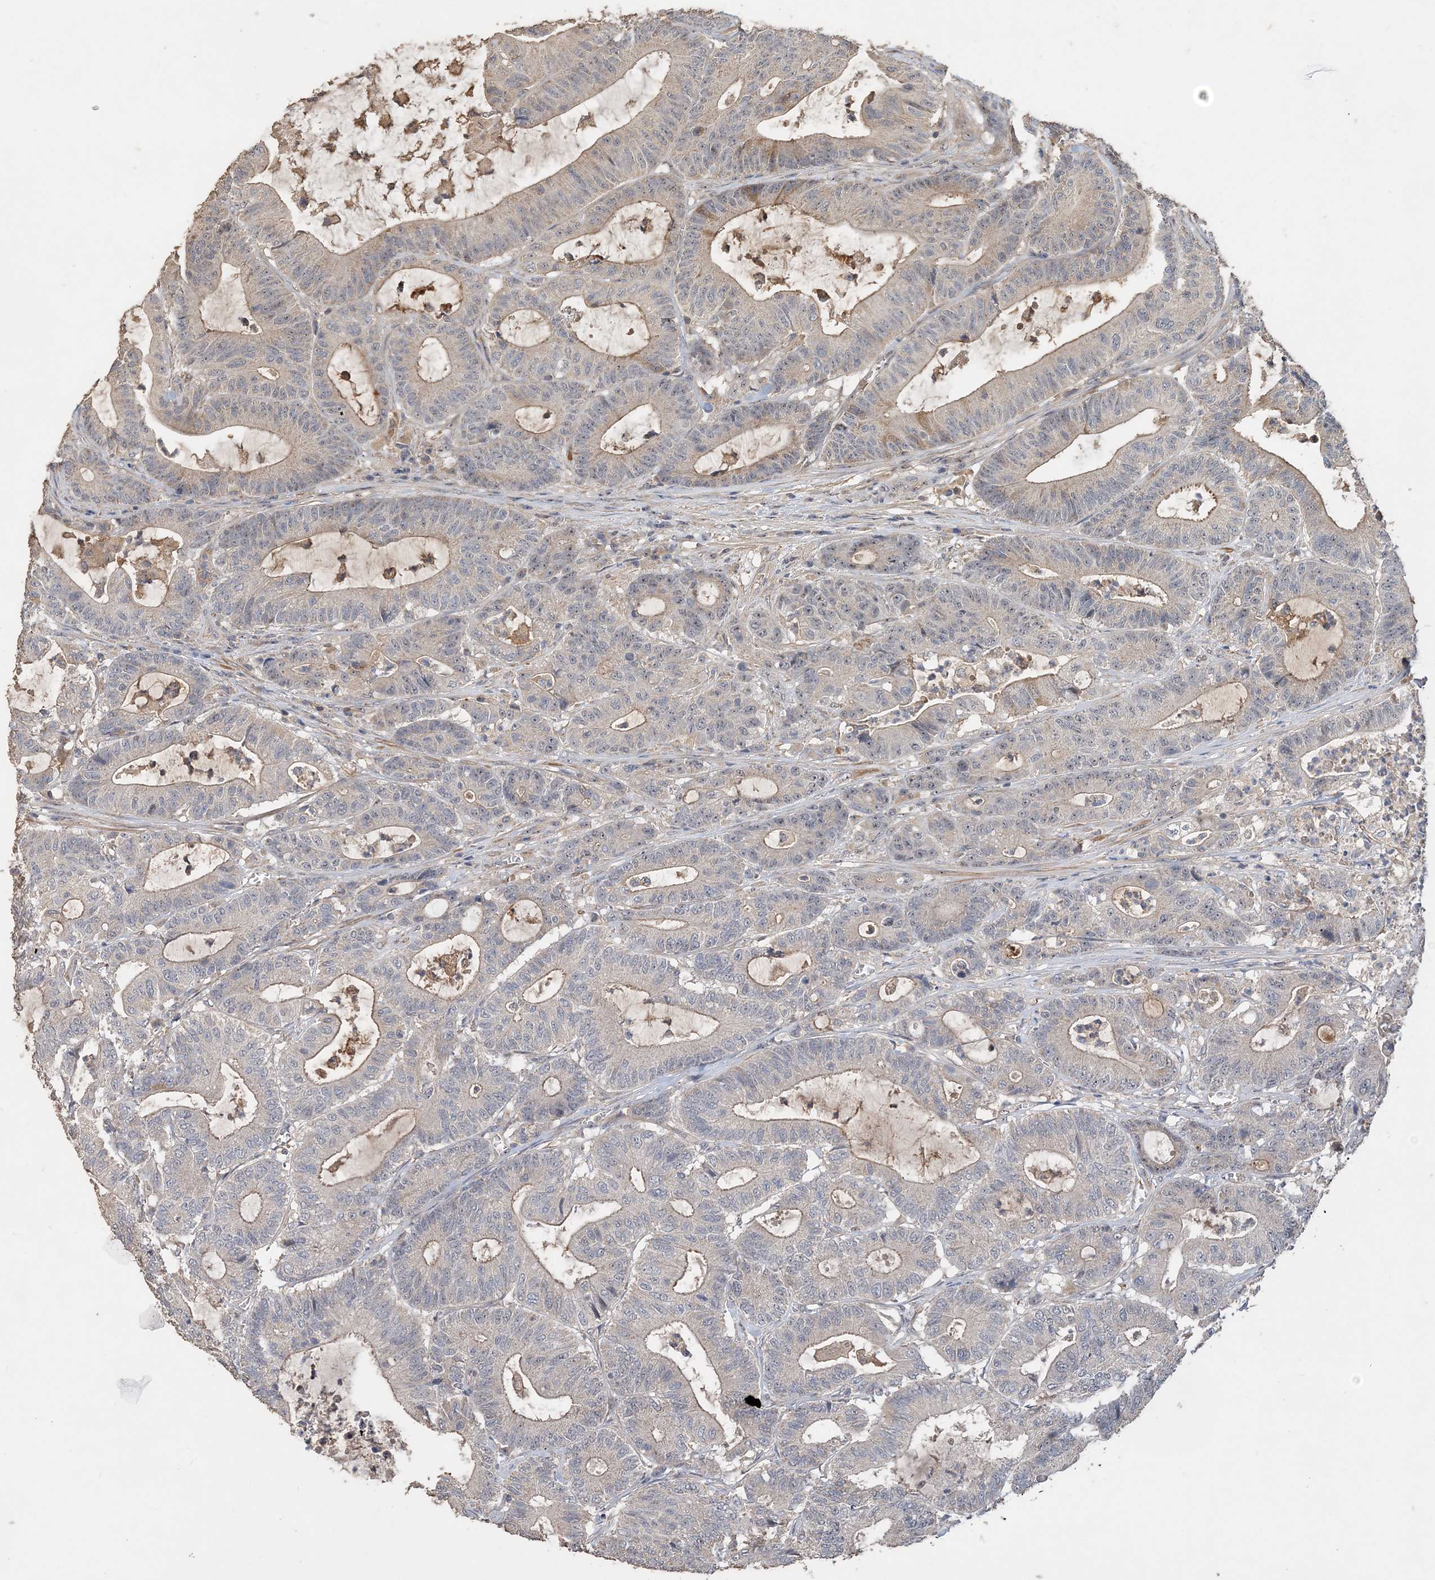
{"staining": {"intensity": "moderate", "quantity": "<25%", "location": "cytoplasmic/membranous"}, "tissue": "colorectal cancer", "cell_type": "Tumor cells", "image_type": "cancer", "snomed": [{"axis": "morphology", "description": "Adenocarcinoma, NOS"}, {"axis": "topography", "description": "Colon"}], "caption": "Adenocarcinoma (colorectal) stained for a protein (brown) displays moderate cytoplasmic/membranous positive staining in about <25% of tumor cells.", "gene": "GRINA", "patient": {"sex": "female", "age": 84}}